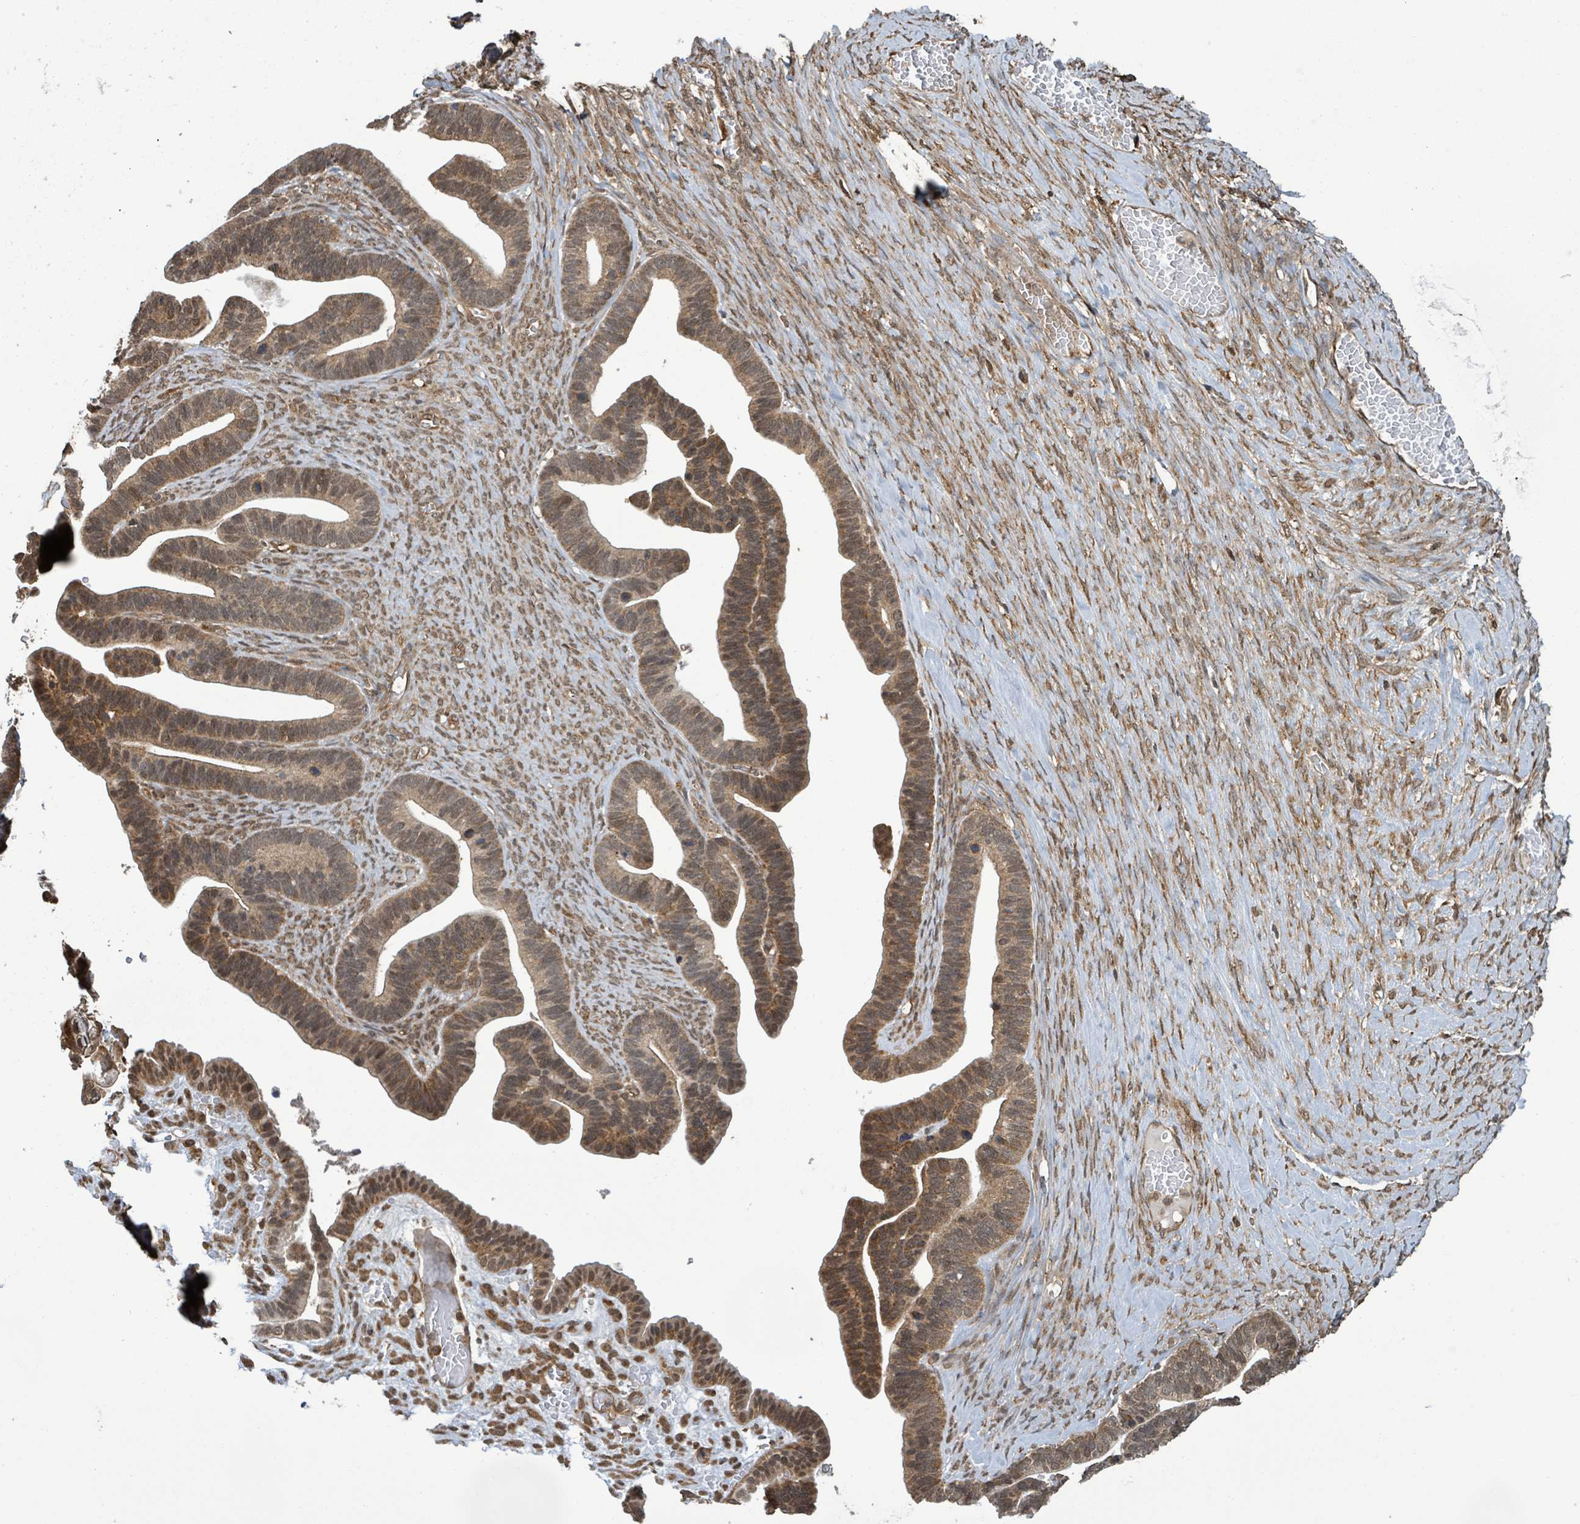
{"staining": {"intensity": "moderate", "quantity": ">75%", "location": "cytoplasmic/membranous,nuclear"}, "tissue": "ovarian cancer", "cell_type": "Tumor cells", "image_type": "cancer", "snomed": [{"axis": "morphology", "description": "Cystadenocarcinoma, serous, NOS"}, {"axis": "topography", "description": "Ovary"}], "caption": "Ovarian serous cystadenocarcinoma stained for a protein (brown) demonstrates moderate cytoplasmic/membranous and nuclear positive staining in approximately >75% of tumor cells.", "gene": "KLC1", "patient": {"sex": "female", "age": 56}}